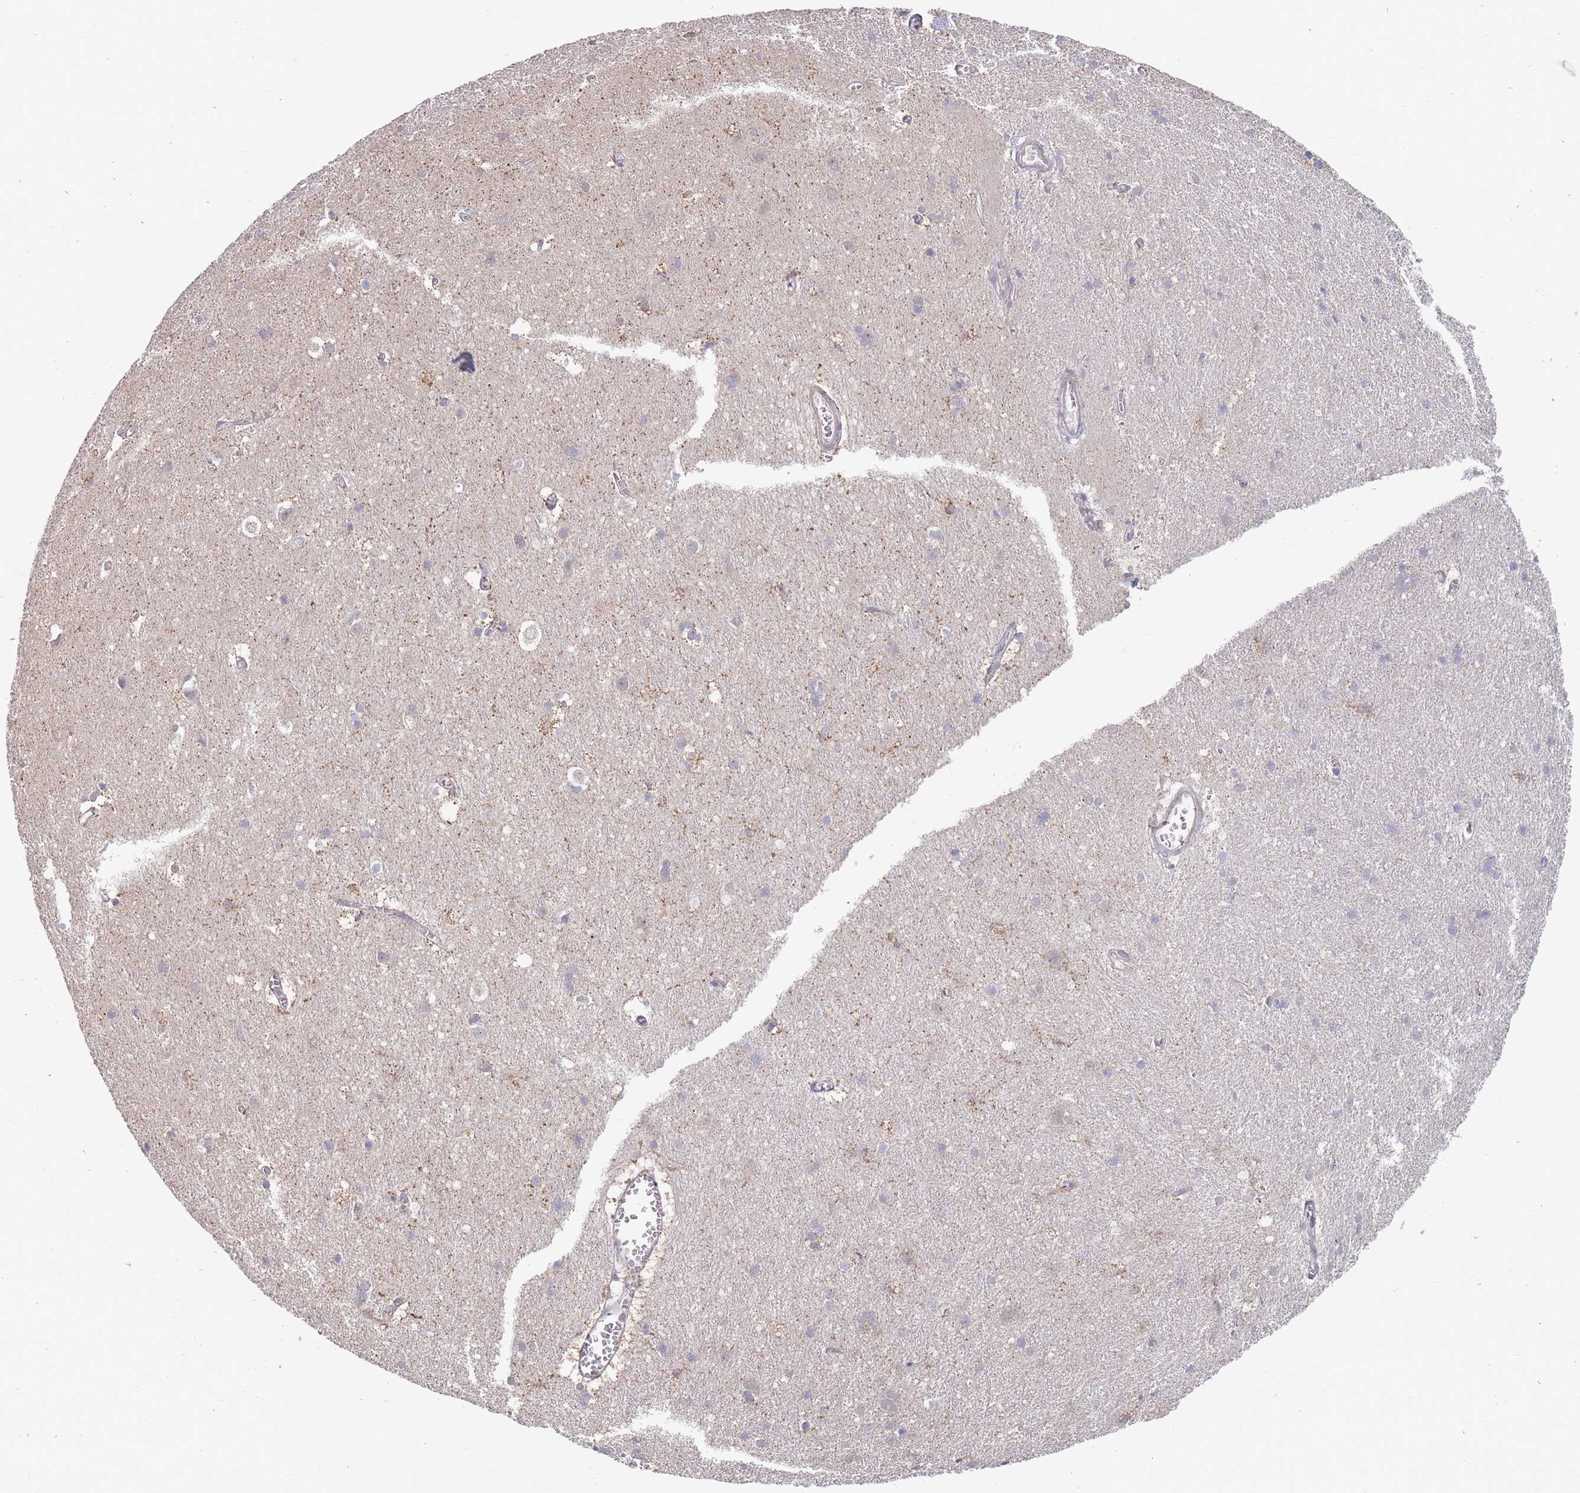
{"staining": {"intensity": "negative", "quantity": "none", "location": "none"}, "tissue": "cerebral cortex", "cell_type": "Endothelial cells", "image_type": "normal", "snomed": [{"axis": "morphology", "description": "Normal tissue, NOS"}, {"axis": "topography", "description": "Cerebral cortex"}], "caption": "The image shows no staining of endothelial cells in normal cerebral cortex.", "gene": "NUB1", "patient": {"sex": "male", "age": 54}}